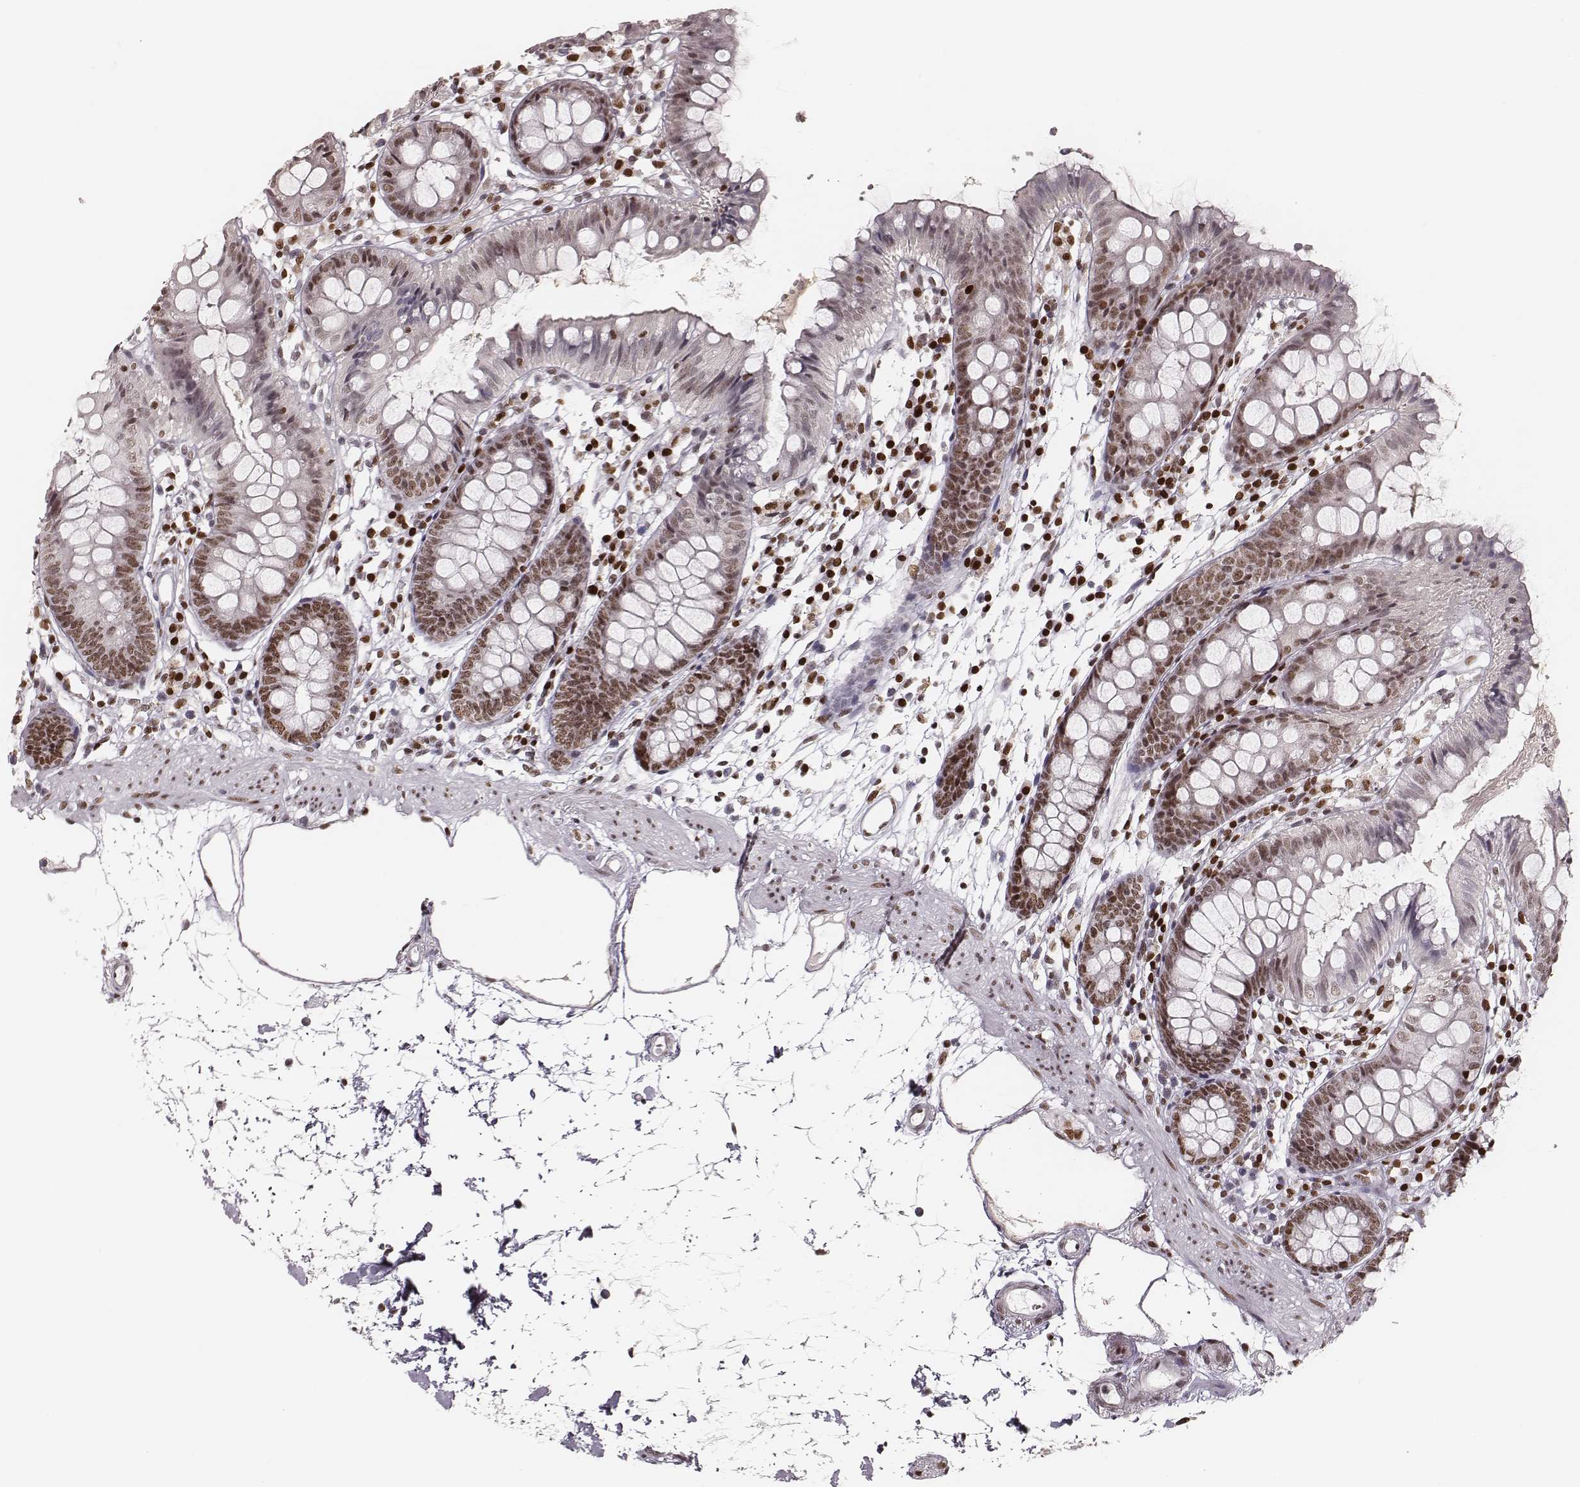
{"staining": {"intensity": "moderate", "quantity": ">75%", "location": "nuclear"}, "tissue": "colon", "cell_type": "Endothelial cells", "image_type": "normal", "snomed": [{"axis": "morphology", "description": "Normal tissue, NOS"}, {"axis": "topography", "description": "Colon"}], "caption": "Moderate nuclear positivity for a protein is seen in approximately >75% of endothelial cells of benign colon using immunohistochemistry (IHC).", "gene": "PARP1", "patient": {"sex": "female", "age": 84}}